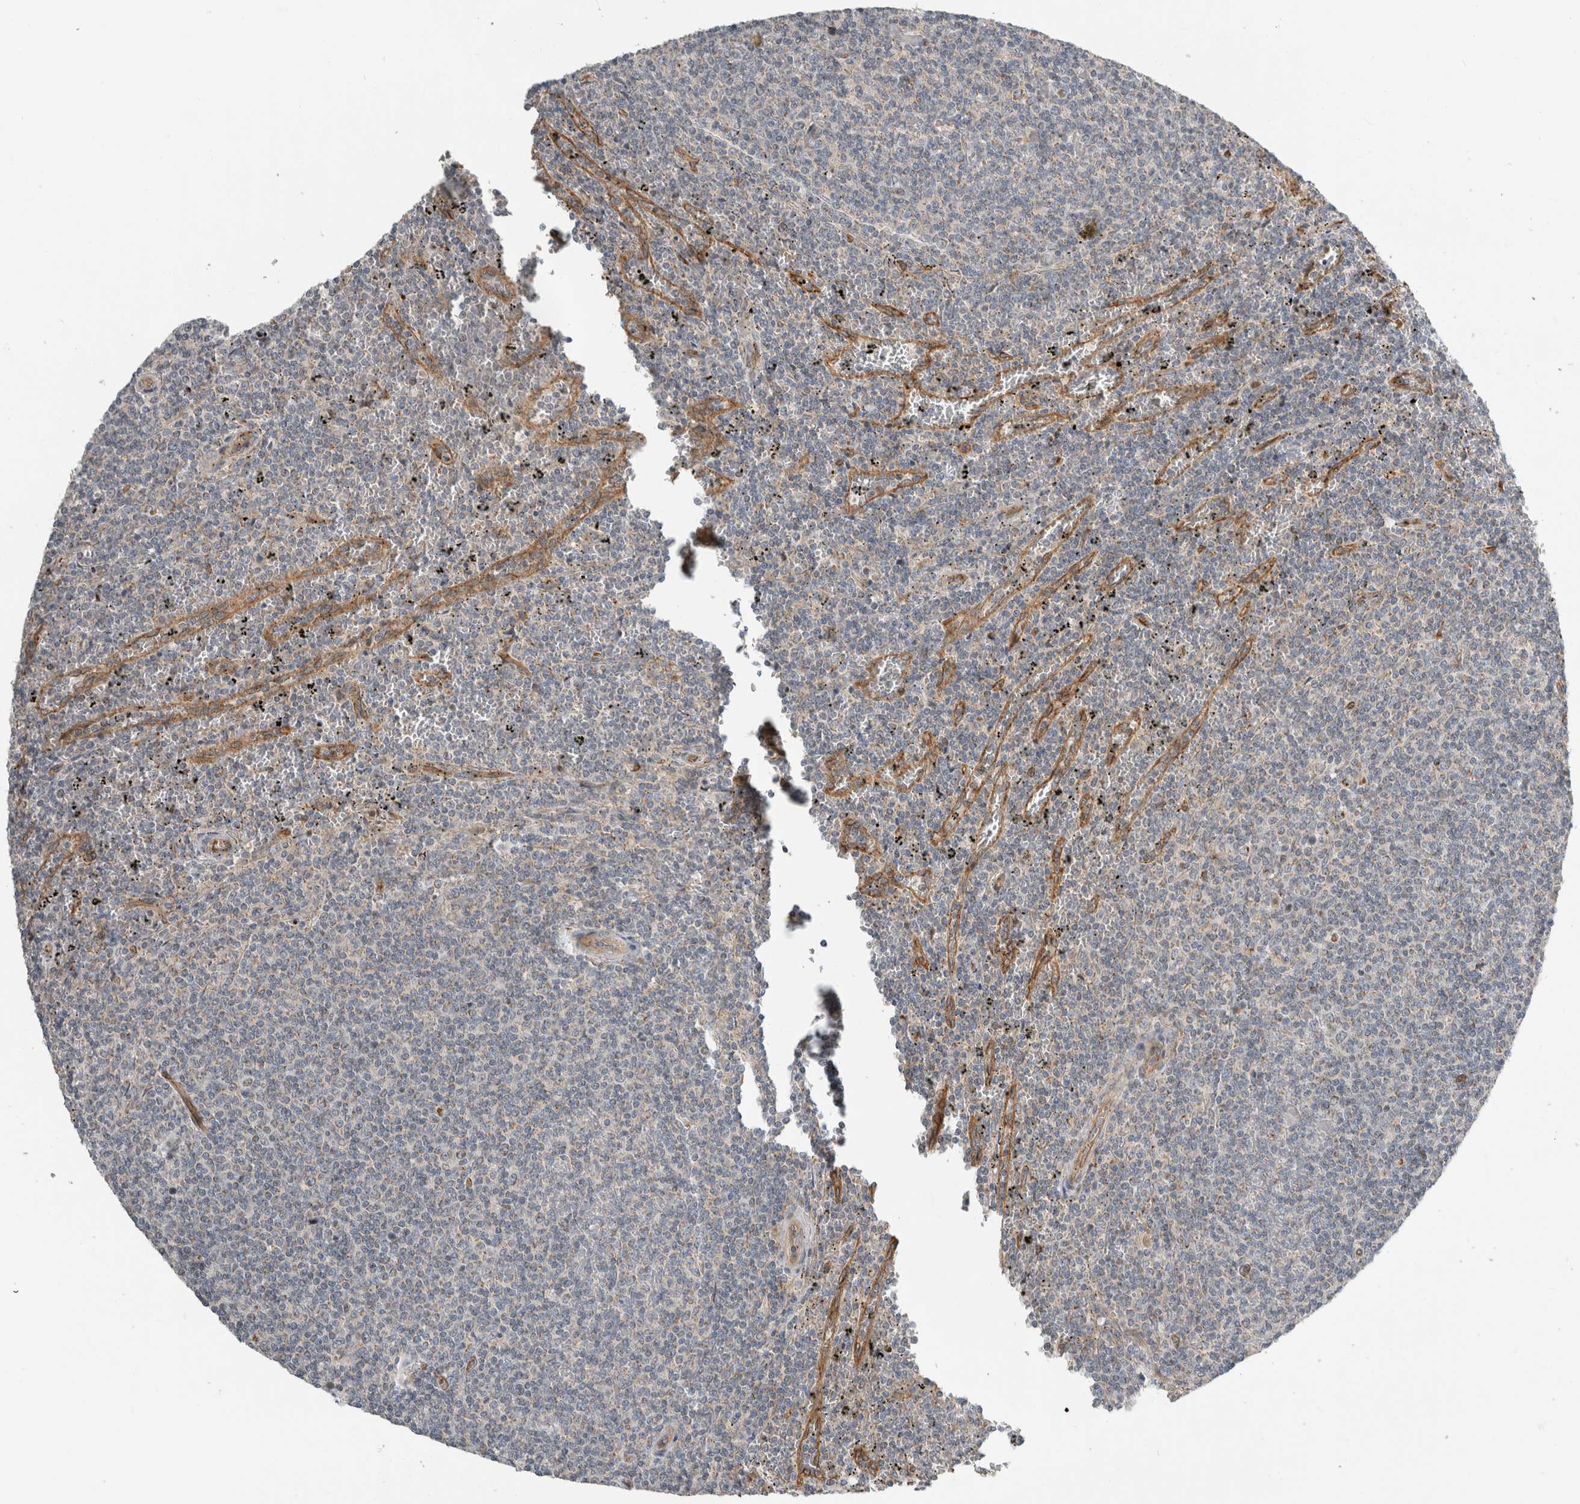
{"staining": {"intensity": "negative", "quantity": "none", "location": "none"}, "tissue": "lymphoma", "cell_type": "Tumor cells", "image_type": "cancer", "snomed": [{"axis": "morphology", "description": "Malignant lymphoma, non-Hodgkin's type, Low grade"}, {"axis": "topography", "description": "Spleen"}], "caption": "IHC of human low-grade malignant lymphoma, non-Hodgkin's type exhibits no positivity in tumor cells.", "gene": "KPNA5", "patient": {"sex": "female", "age": 50}}